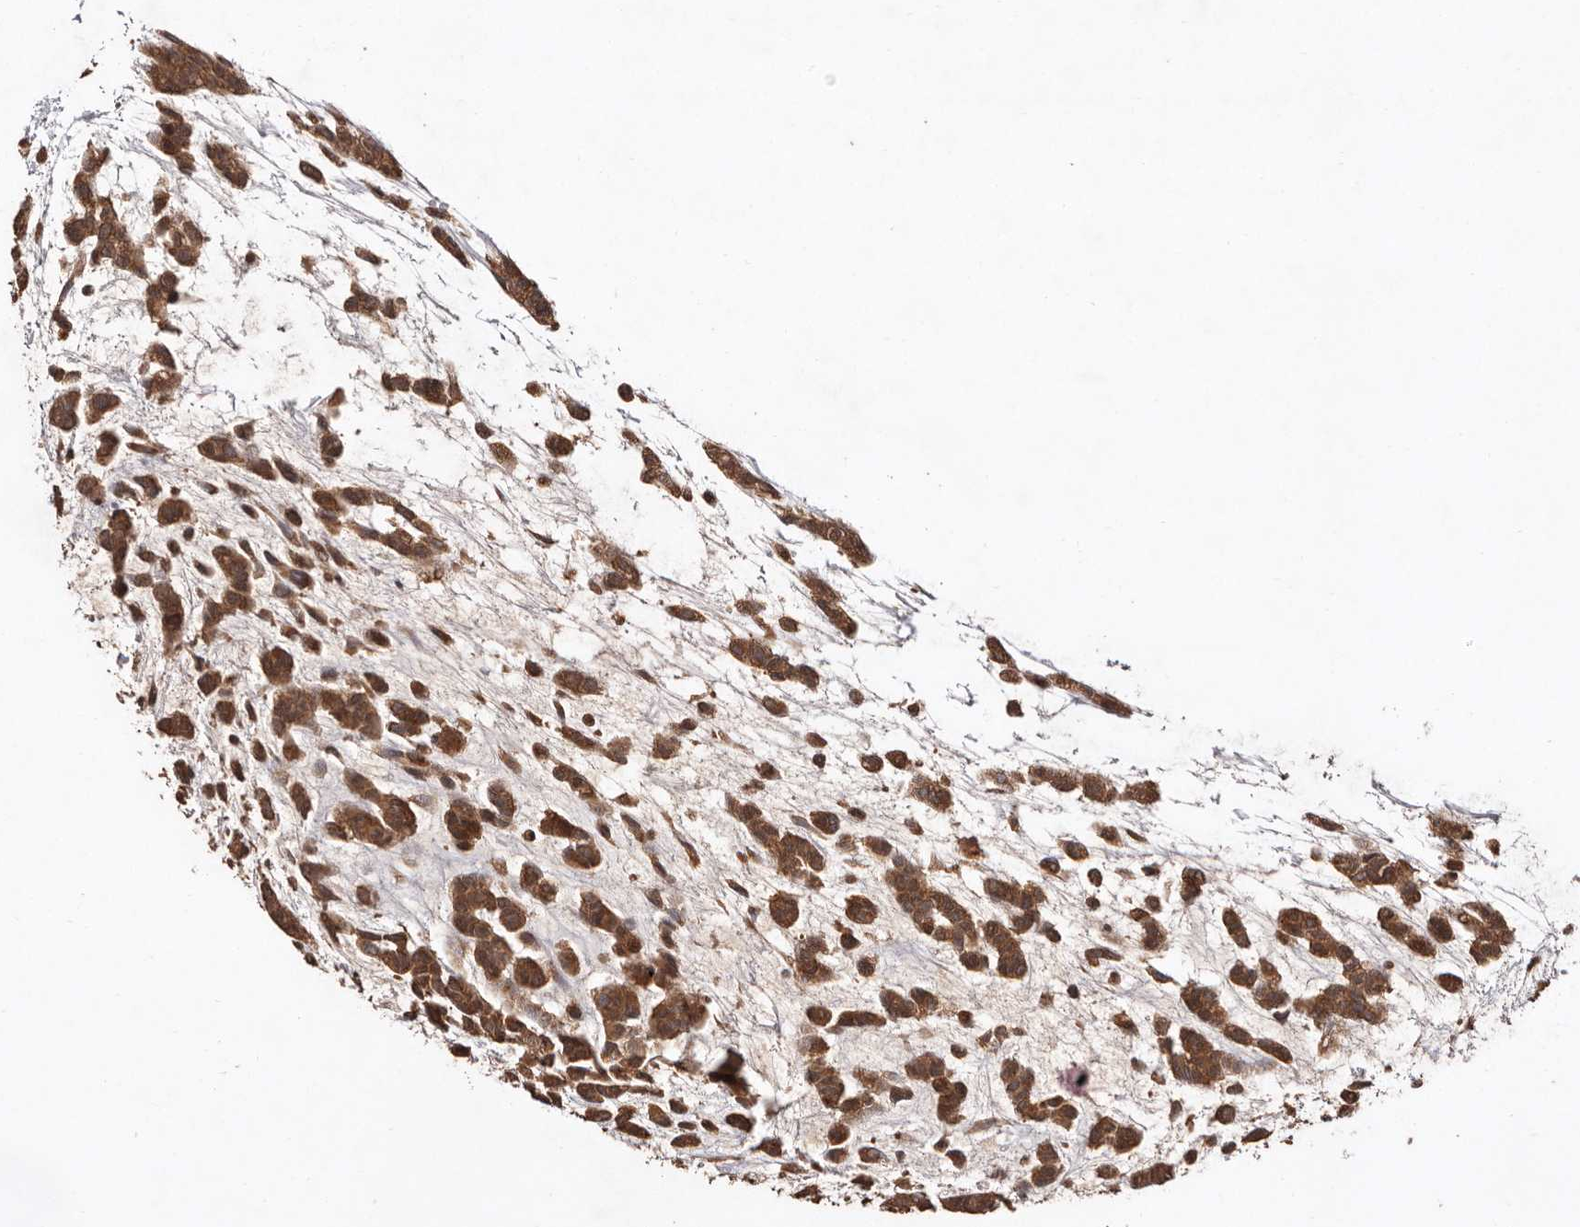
{"staining": {"intensity": "moderate", "quantity": ">75%", "location": "cytoplasmic/membranous,nuclear"}, "tissue": "head and neck cancer", "cell_type": "Tumor cells", "image_type": "cancer", "snomed": [{"axis": "morphology", "description": "Adenocarcinoma, NOS"}, {"axis": "morphology", "description": "Adenoma, NOS"}, {"axis": "topography", "description": "Head-Neck"}], "caption": "Immunohistochemical staining of human head and neck adenocarcinoma displays medium levels of moderate cytoplasmic/membranous and nuclear staining in approximately >75% of tumor cells.", "gene": "RWDD1", "patient": {"sex": "female", "age": 55}}